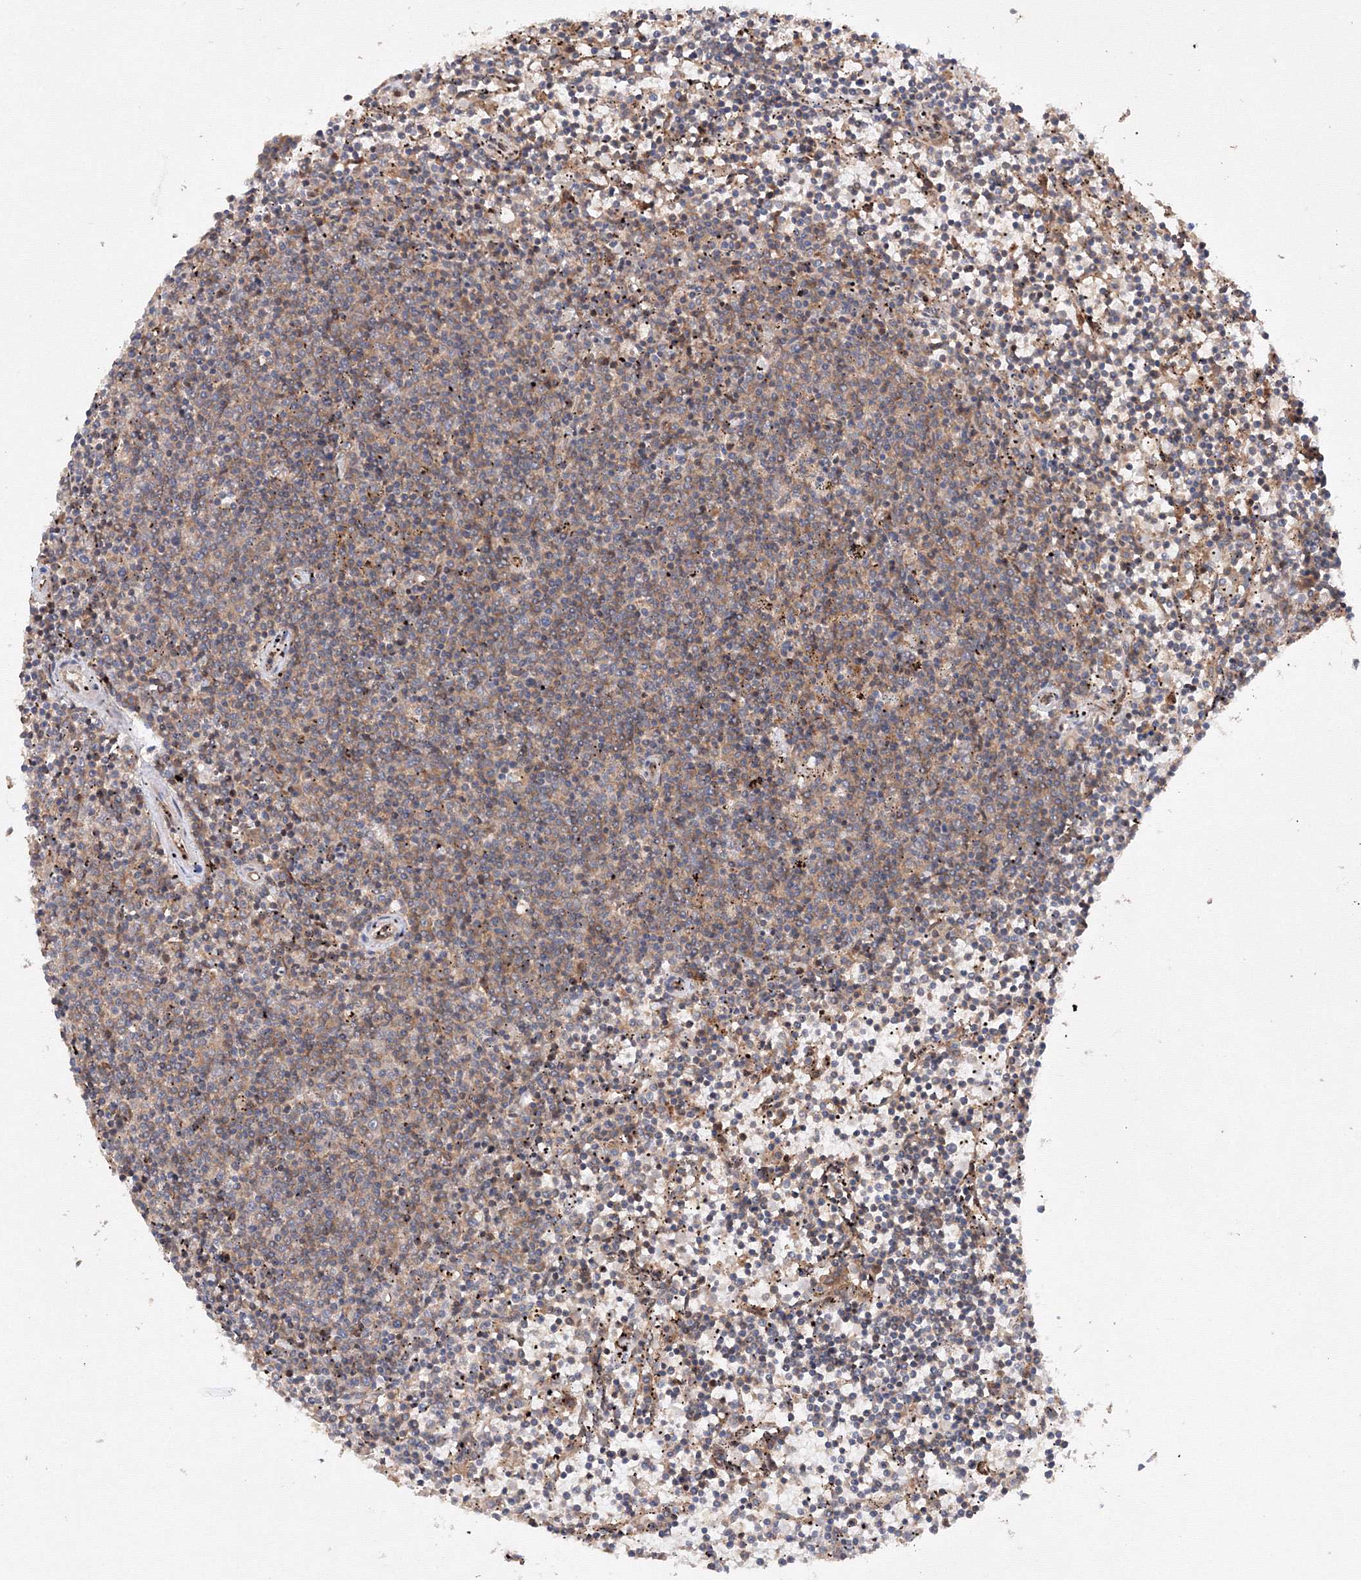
{"staining": {"intensity": "weak", "quantity": "<25%", "location": "cytoplasmic/membranous"}, "tissue": "lymphoma", "cell_type": "Tumor cells", "image_type": "cancer", "snomed": [{"axis": "morphology", "description": "Malignant lymphoma, non-Hodgkin's type, Low grade"}, {"axis": "topography", "description": "Spleen"}], "caption": "Tumor cells are negative for protein expression in human malignant lymphoma, non-Hodgkin's type (low-grade).", "gene": "DCTD", "patient": {"sex": "female", "age": 50}}